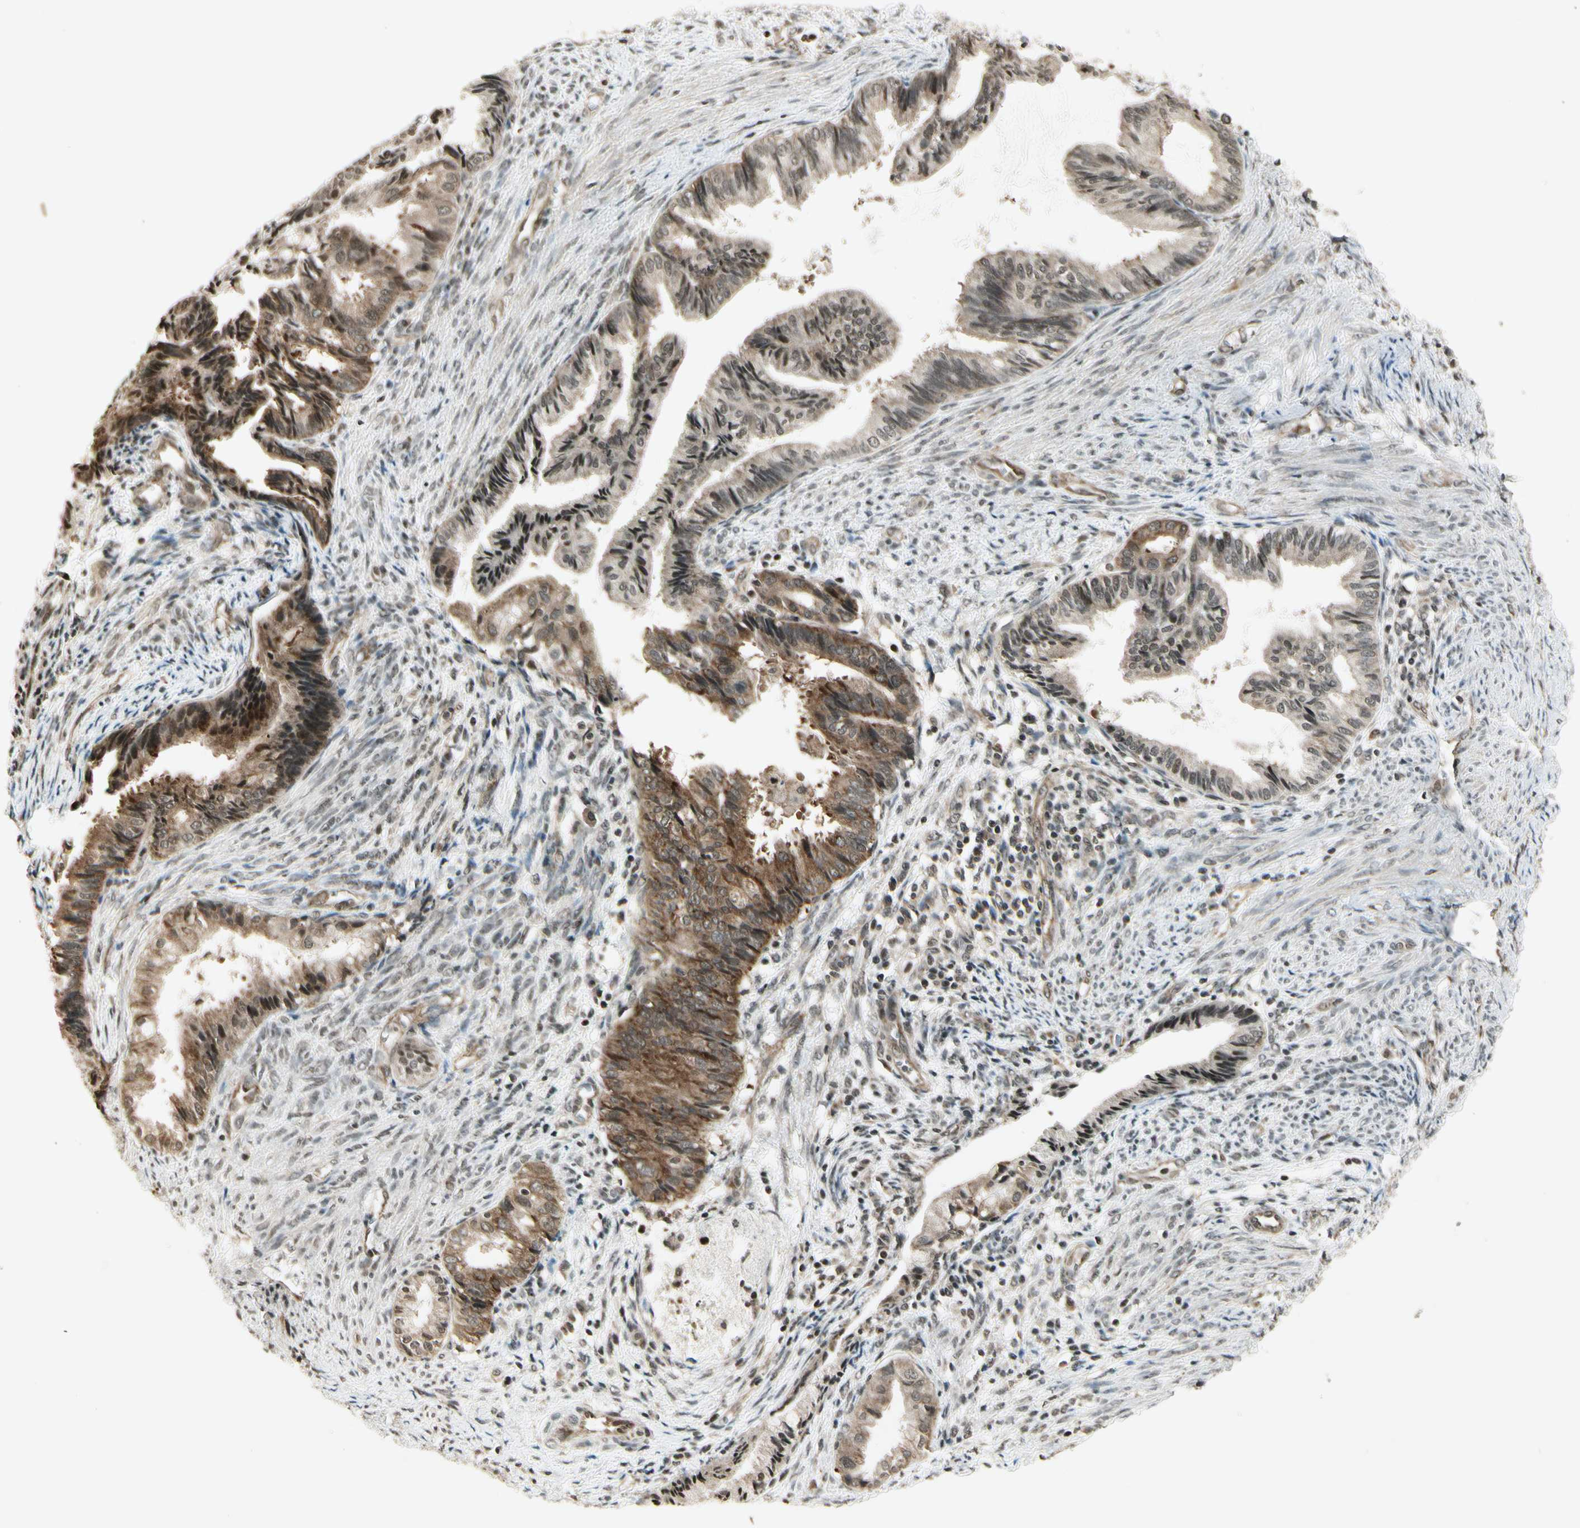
{"staining": {"intensity": "moderate", "quantity": "25%-75%", "location": "cytoplasmic/membranous"}, "tissue": "endometrial cancer", "cell_type": "Tumor cells", "image_type": "cancer", "snomed": [{"axis": "morphology", "description": "Adenocarcinoma, NOS"}, {"axis": "topography", "description": "Endometrium"}], "caption": "Protein analysis of endometrial cancer (adenocarcinoma) tissue demonstrates moderate cytoplasmic/membranous staining in about 25%-75% of tumor cells. (IHC, brightfield microscopy, high magnification).", "gene": "SMN2", "patient": {"sex": "female", "age": 86}}